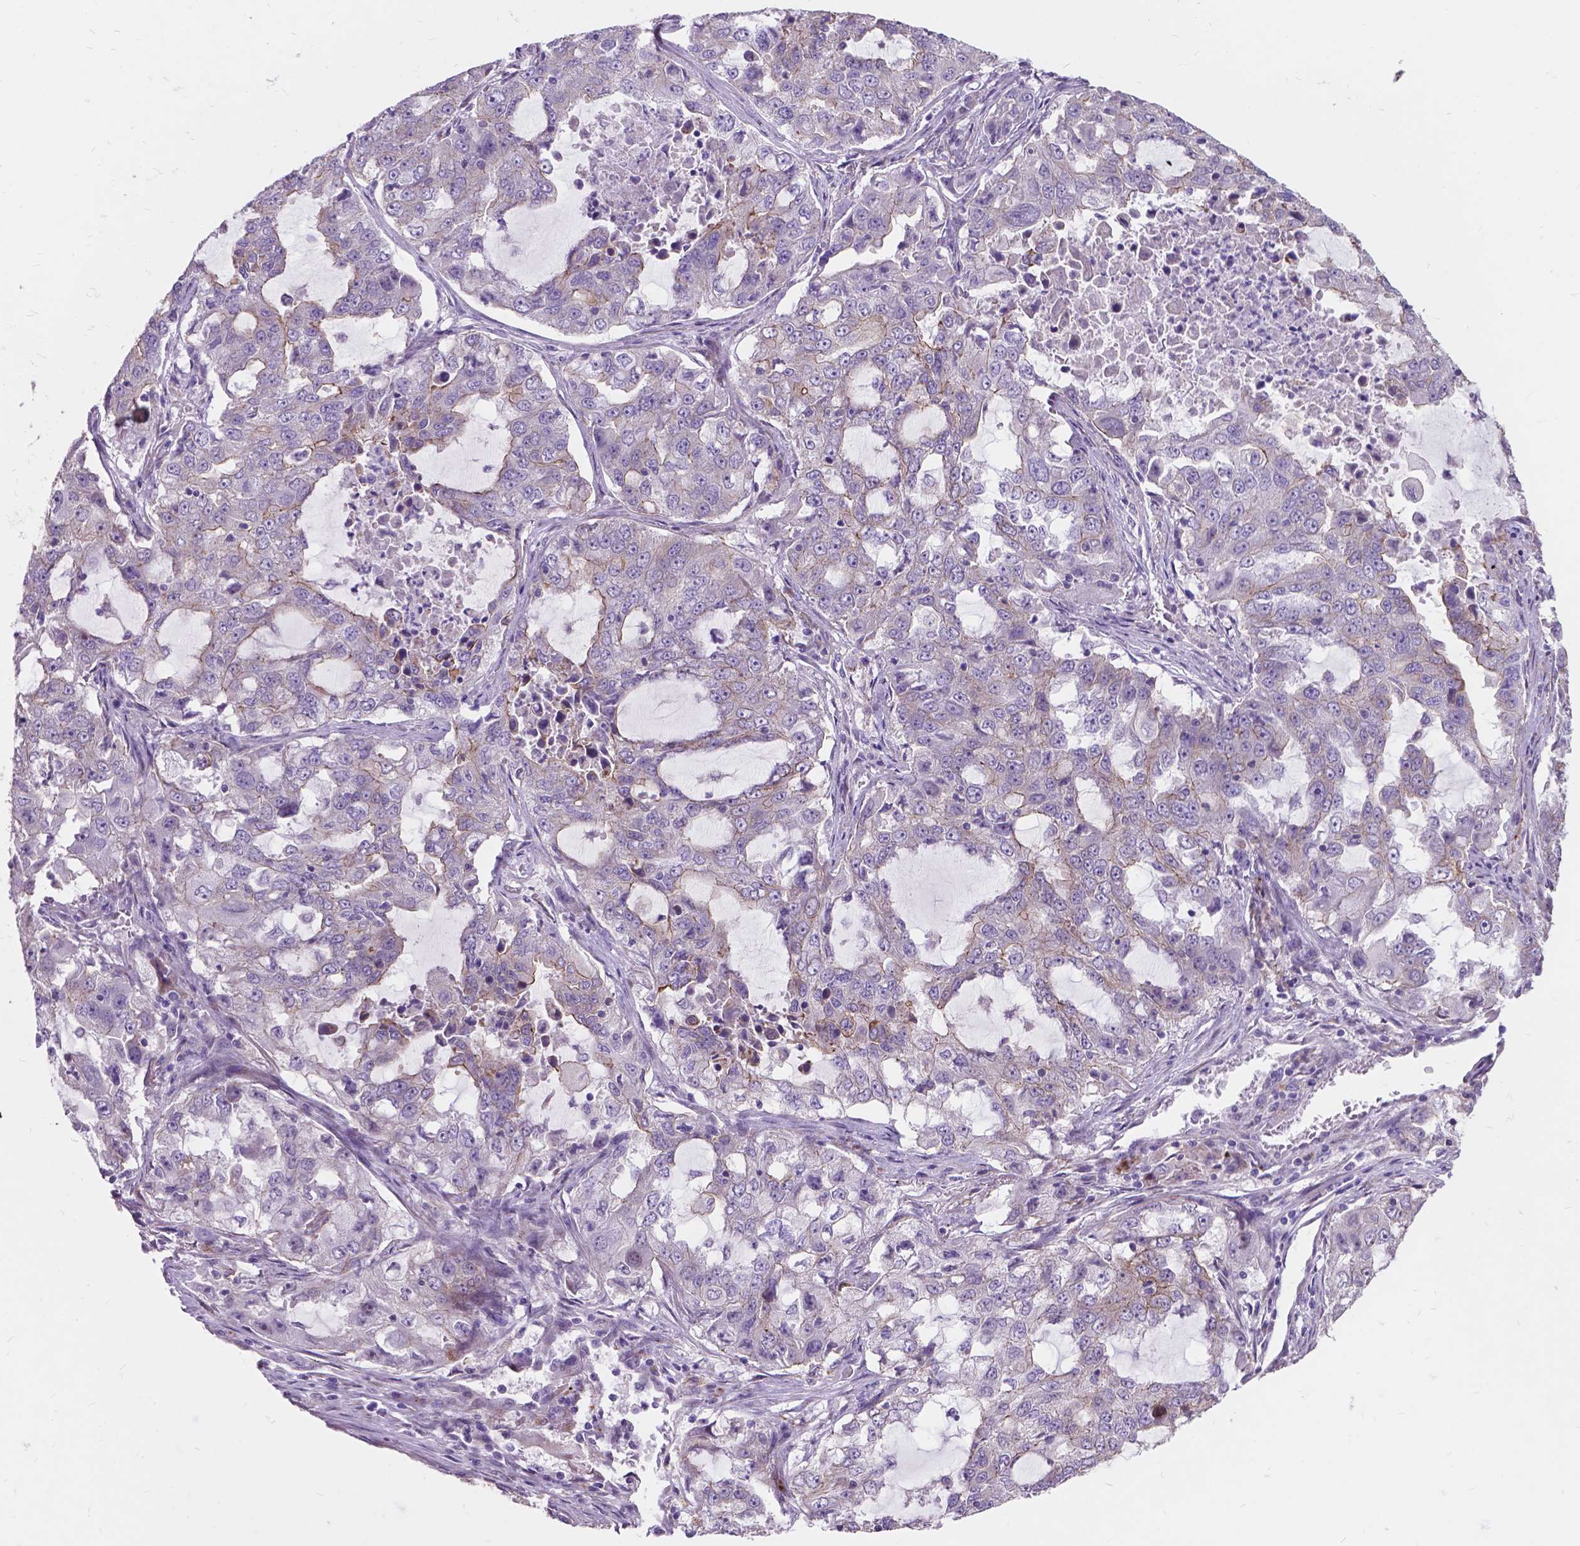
{"staining": {"intensity": "weak", "quantity": "<25%", "location": "cytoplasmic/membranous"}, "tissue": "lung cancer", "cell_type": "Tumor cells", "image_type": "cancer", "snomed": [{"axis": "morphology", "description": "Adenocarcinoma, NOS"}, {"axis": "topography", "description": "Lung"}], "caption": "This micrograph is of lung cancer (adenocarcinoma) stained with immunohistochemistry (IHC) to label a protein in brown with the nuclei are counter-stained blue. There is no staining in tumor cells.", "gene": "MYH14", "patient": {"sex": "female", "age": 61}}